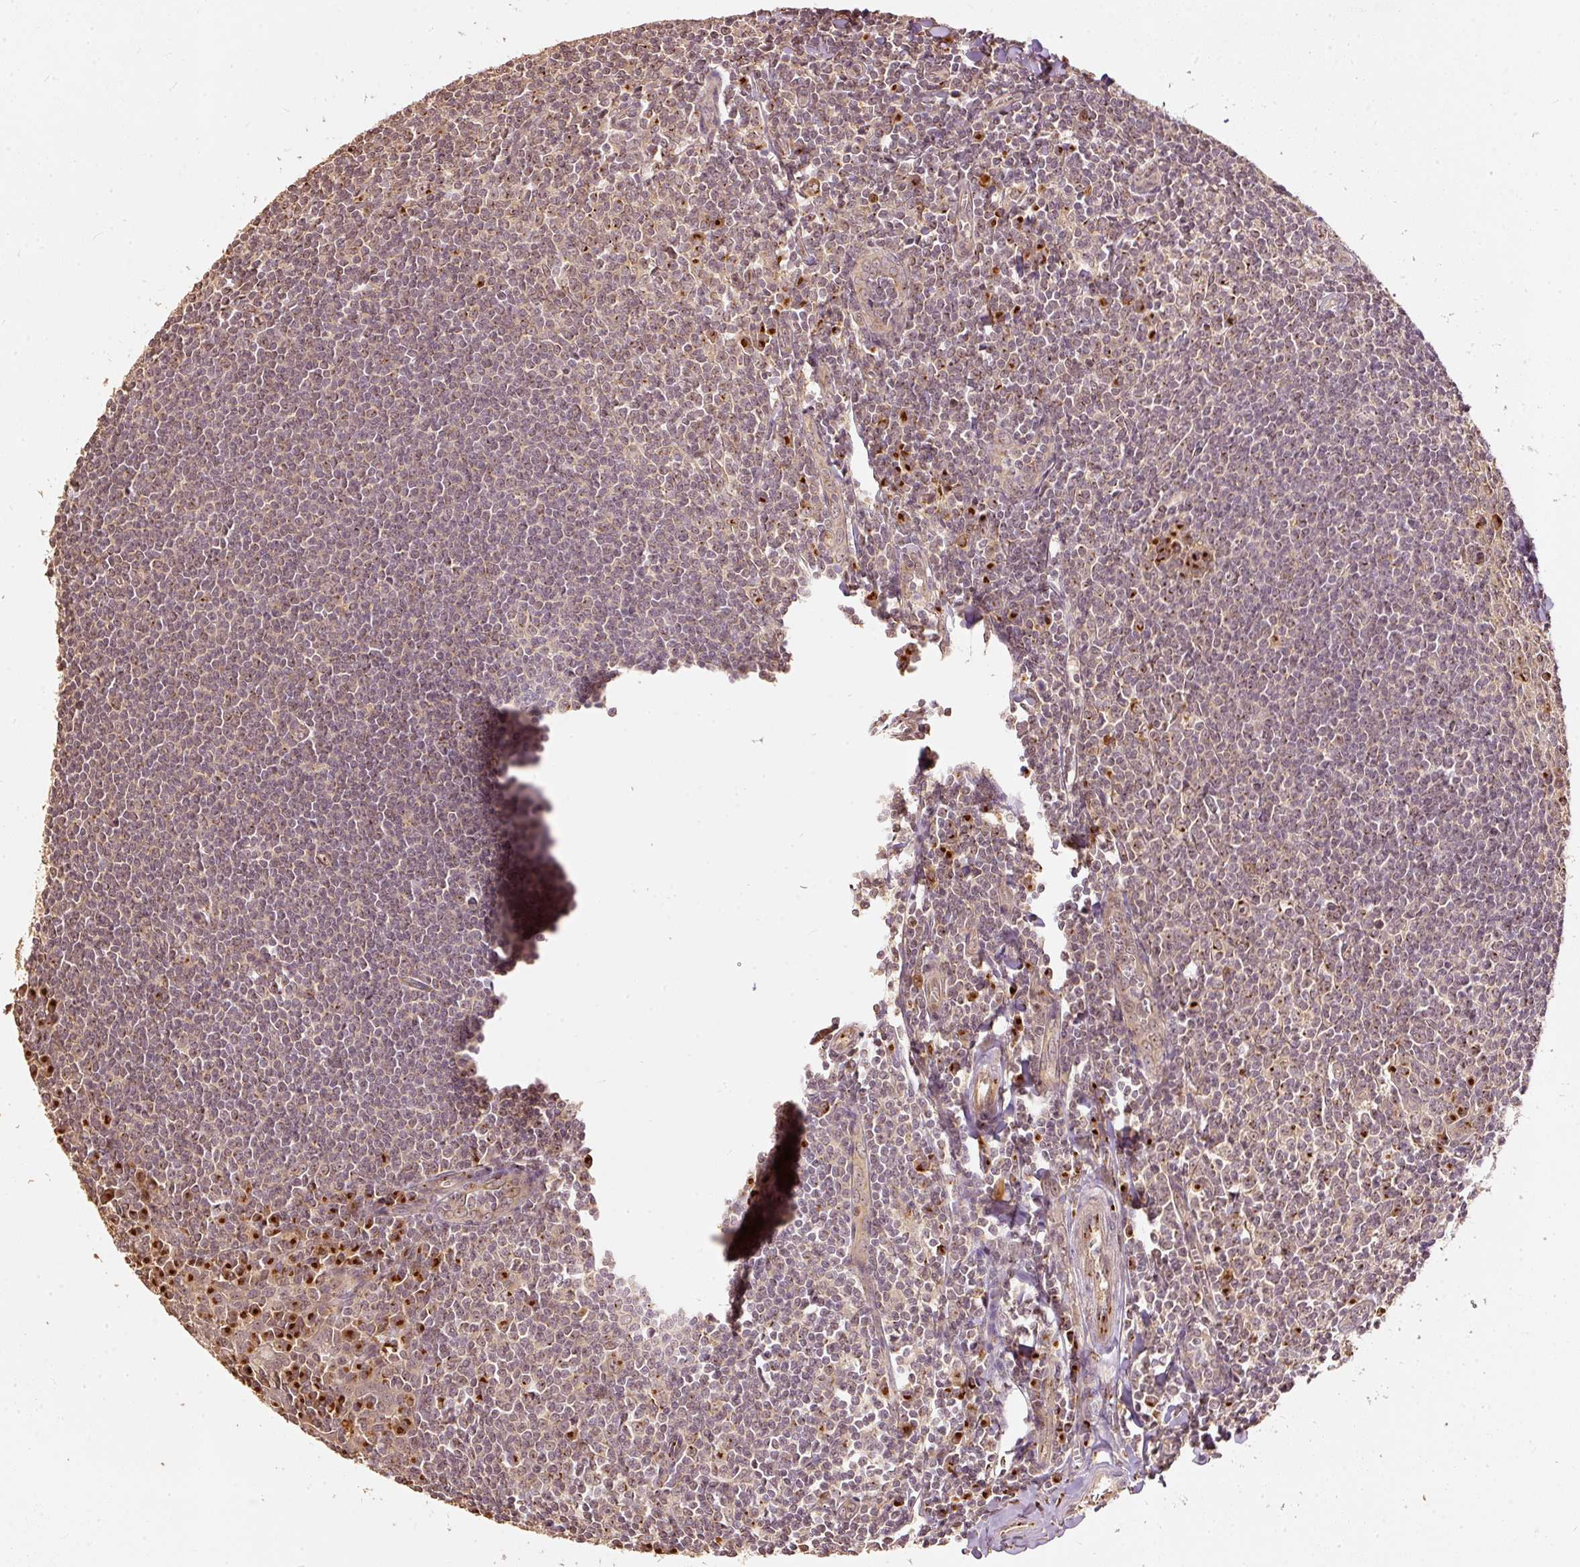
{"staining": {"intensity": "moderate", "quantity": ">75%", "location": "cytoplasmic/membranous"}, "tissue": "tonsil", "cell_type": "Germinal center cells", "image_type": "normal", "snomed": [{"axis": "morphology", "description": "Normal tissue, NOS"}, {"axis": "topography", "description": "Tonsil"}], "caption": "Tonsil stained with IHC exhibits moderate cytoplasmic/membranous expression in about >75% of germinal center cells.", "gene": "FUT8", "patient": {"sex": "male", "age": 27}}